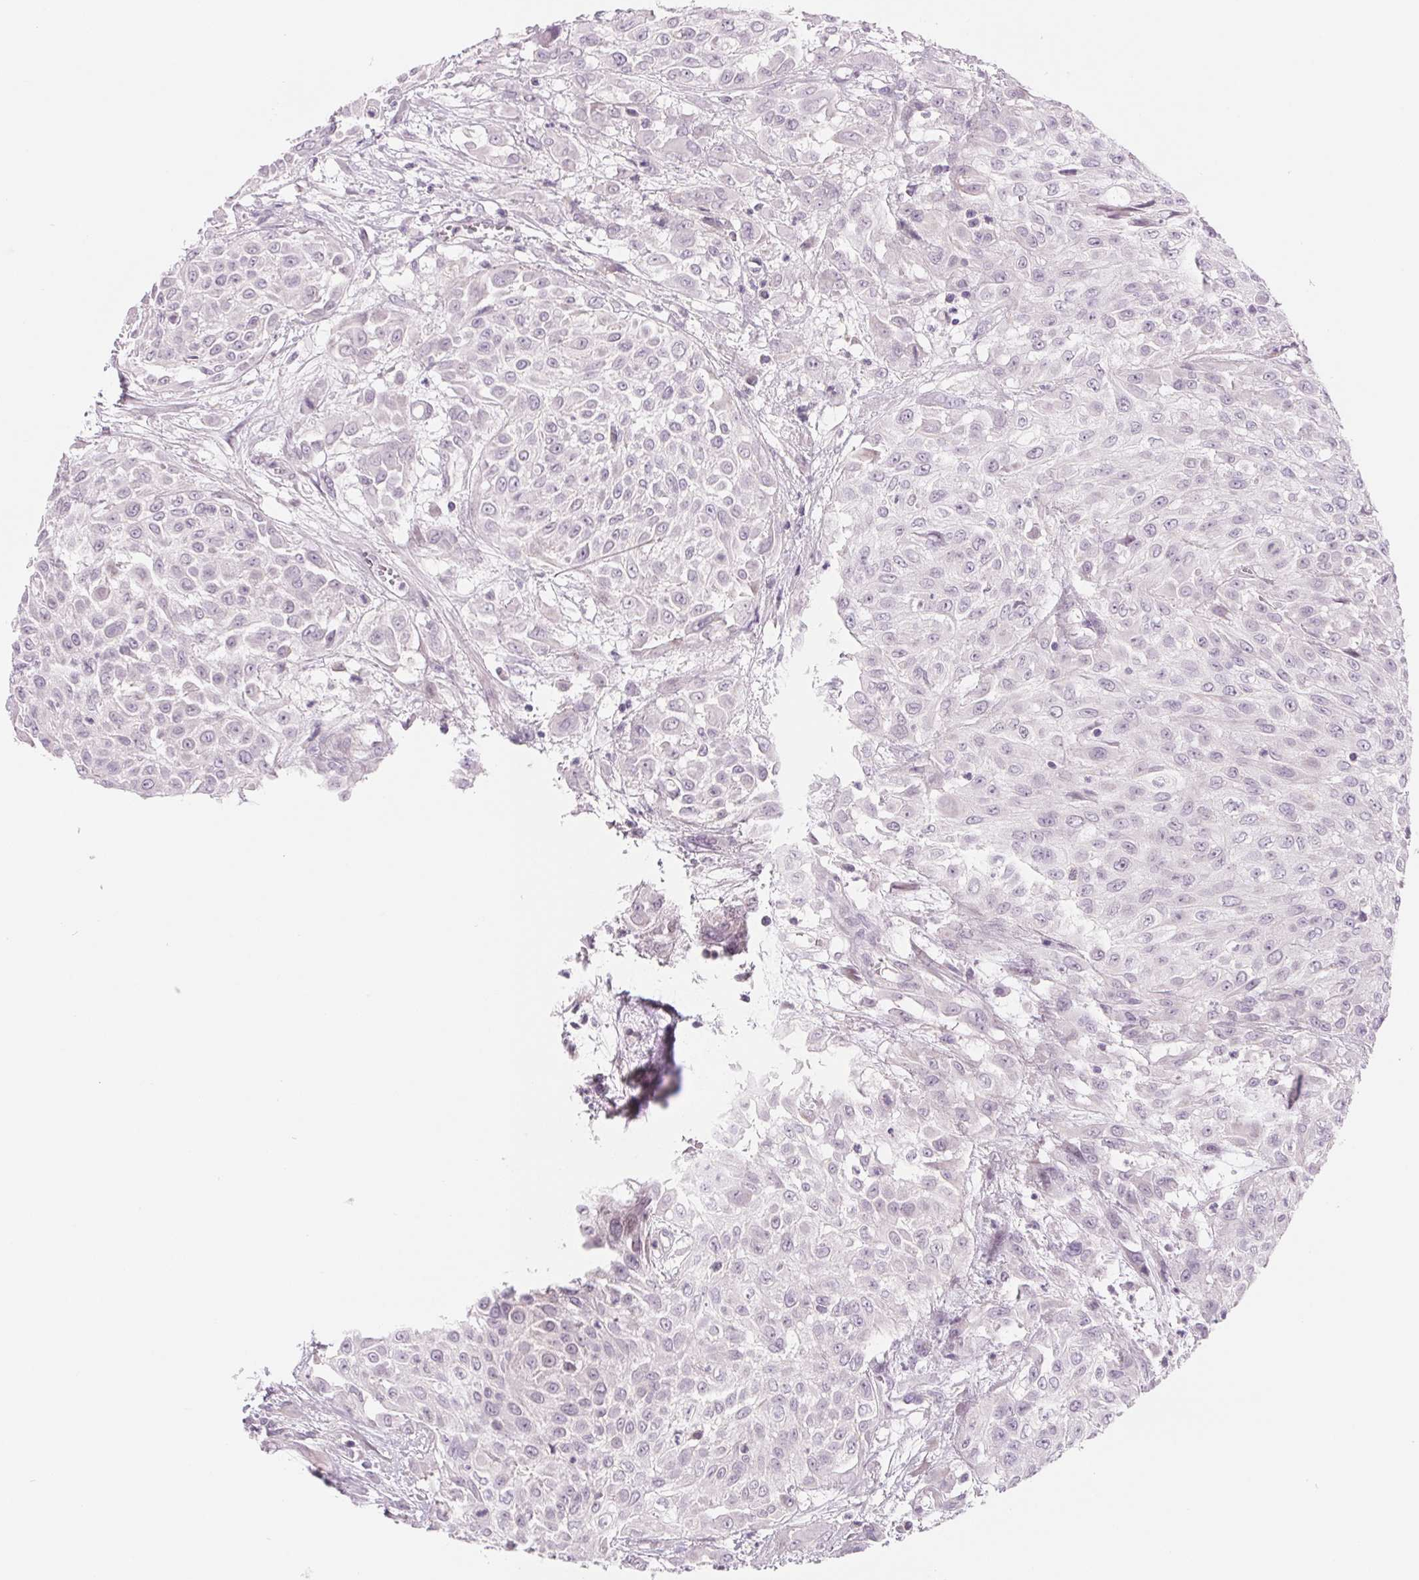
{"staining": {"intensity": "negative", "quantity": "none", "location": "none"}, "tissue": "urothelial cancer", "cell_type": "Tumor cells", "image_type": "cancer", "snomed": [{"axis": "morphology", "description": "Urothelial carcinoma, High grade"}, {"axis": "topography", "description": "Urinary bladder"}], "caption": "A histopathology image of human urothelial cancer is negative for staining in tumor cells.", "gene": "CCDC168", "patient": {"sex": "male", "age": 57}}